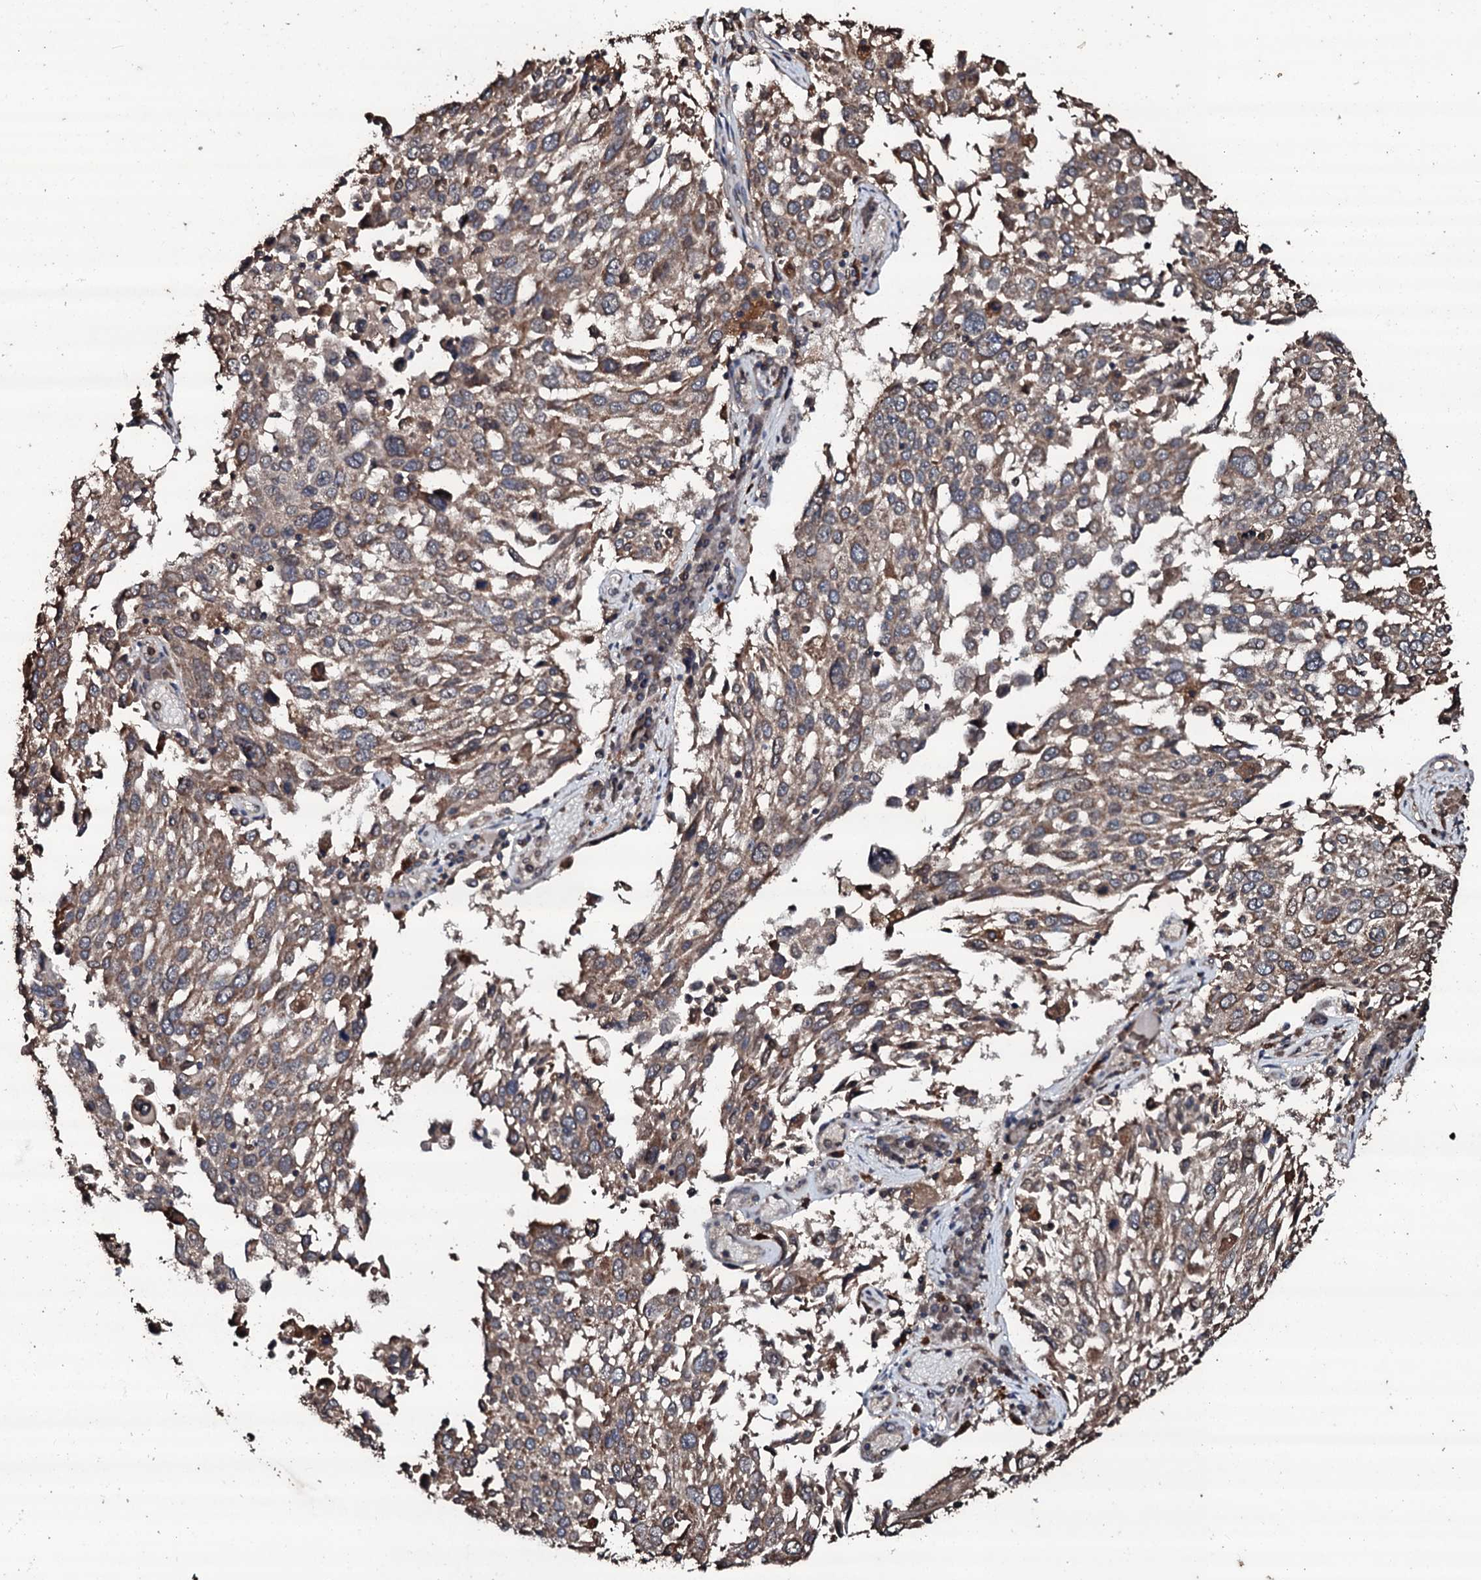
{"staining": {"intensity": "moderate", "quantity": ">75%", "location": "cytoplasmic/membranous"}, "tissue": "lung cancer", "cell_type": "Tumor cells", "image_type": "cancer", "snomed": [{"axis": "morphology", "description": "Squamous cell carcinoma, NOS"}, {"axis": "topography", "description": "Lung"}], "caption": "Protein staining by immunohistochemistry (IHC) shows moderate cytoplasmic/membranous expression in approximately >75% of tumor cells in lung cancer (squamous cell carcinoma). The staining was performed using DAB, with brown indicating positive protein expression. Nuclei are stained blue with hematoxylin.", "gene": "SDHAF2", "patient": {"sex": "male", "age": 65}}